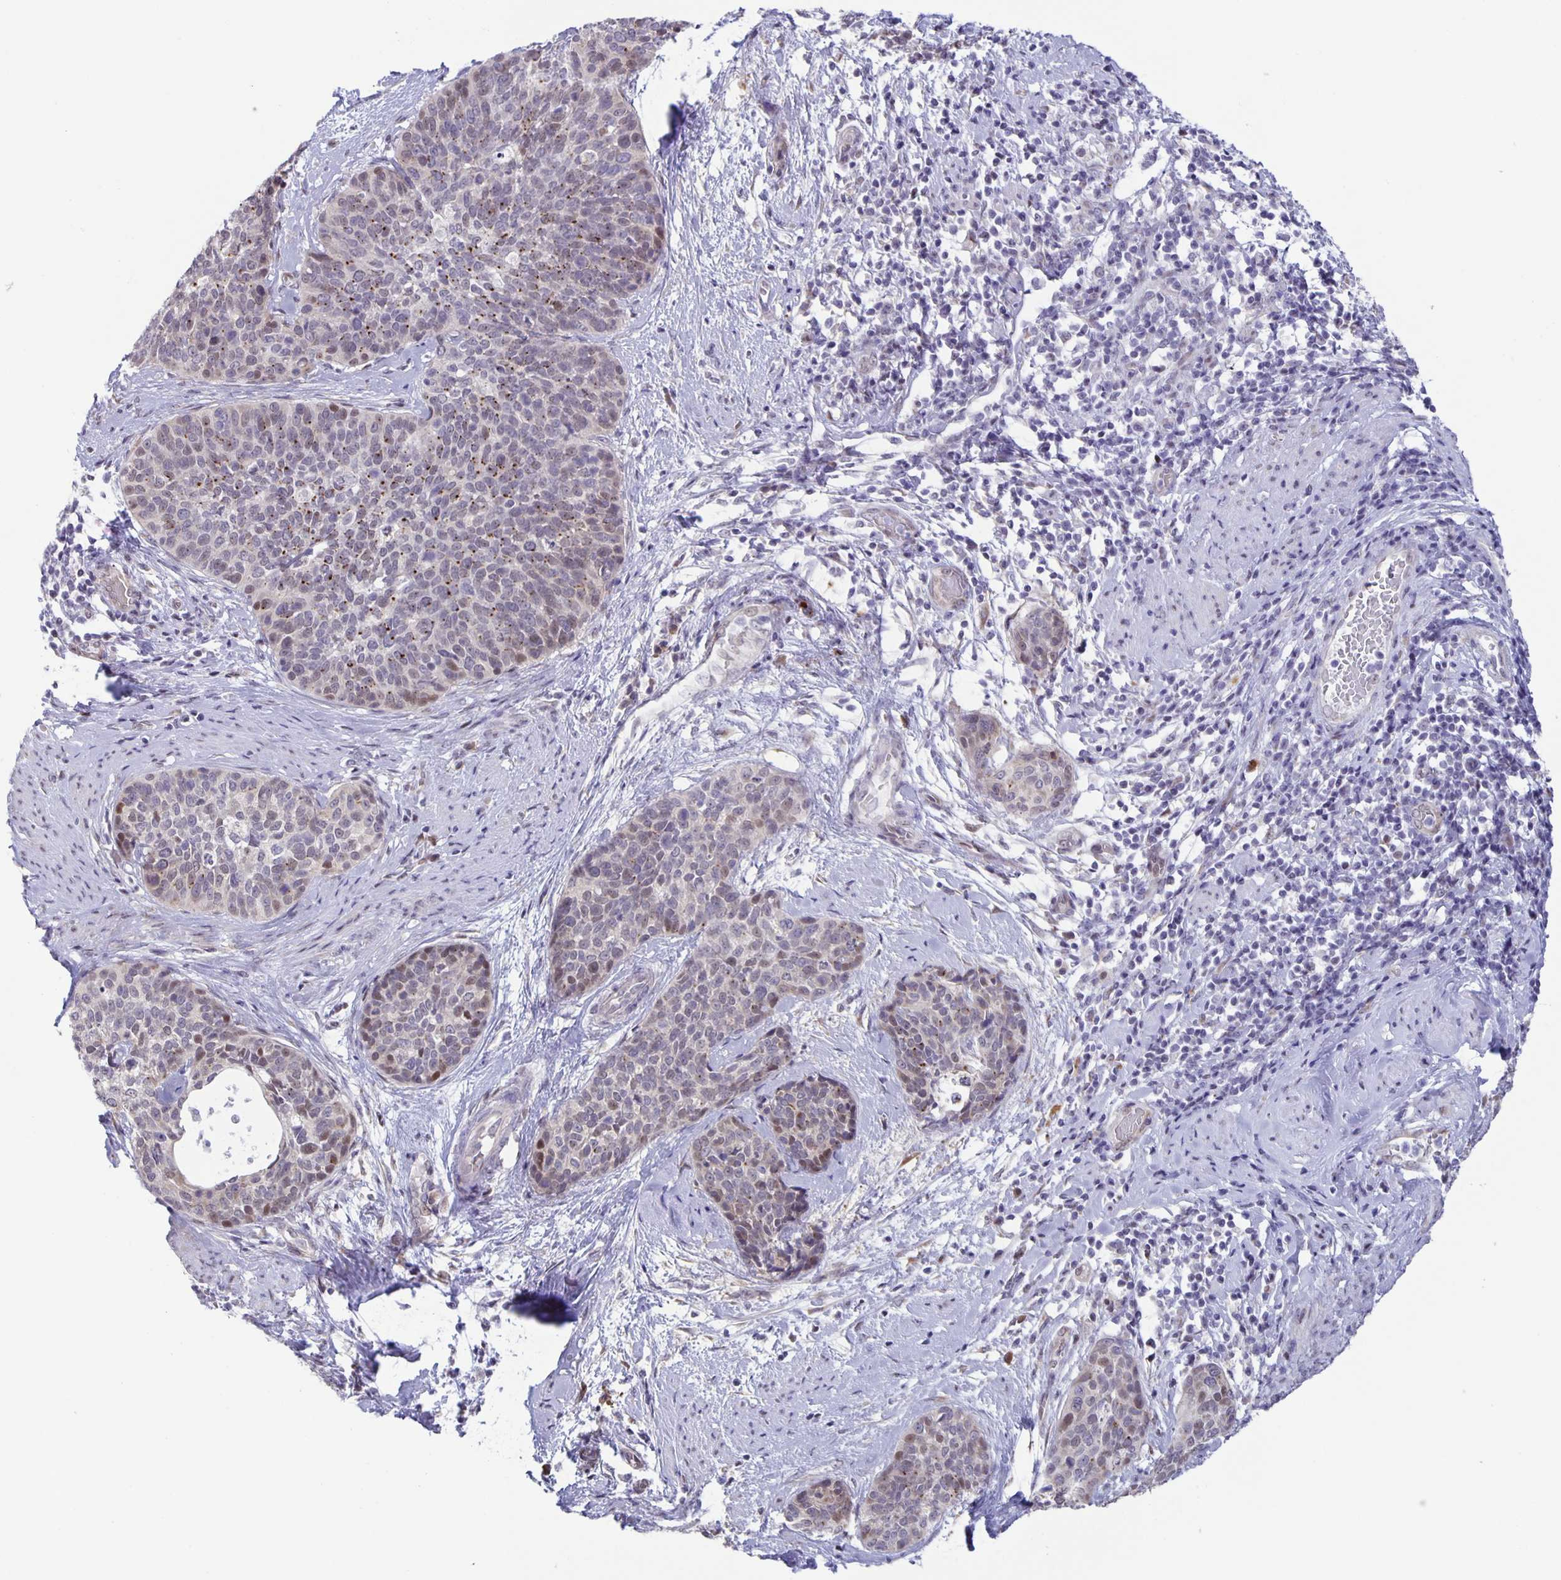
{"staining": {"intensity": "moderate", "quantity": "<25%", "location": "cytoplasmic/membranous,nuclear"}, "tissue": "cervical cancer", "cell_type": "Tumor cells", "image_type": "cancer", "snomed": [{"axis": "morphology", "description": "Squamous cell carcinoma, NOS"}, {"axis": "topography", "description": "Cervix"}], "caption": "A histopathology image of cervical cancer (squamous cell carcinoma) stained for a protein shows moderate cytoplasmic/membranous and nuclear brown staining in tumor cells.", "gene": "MAPK12", "patient": {"sex": "female", "age": 69}}